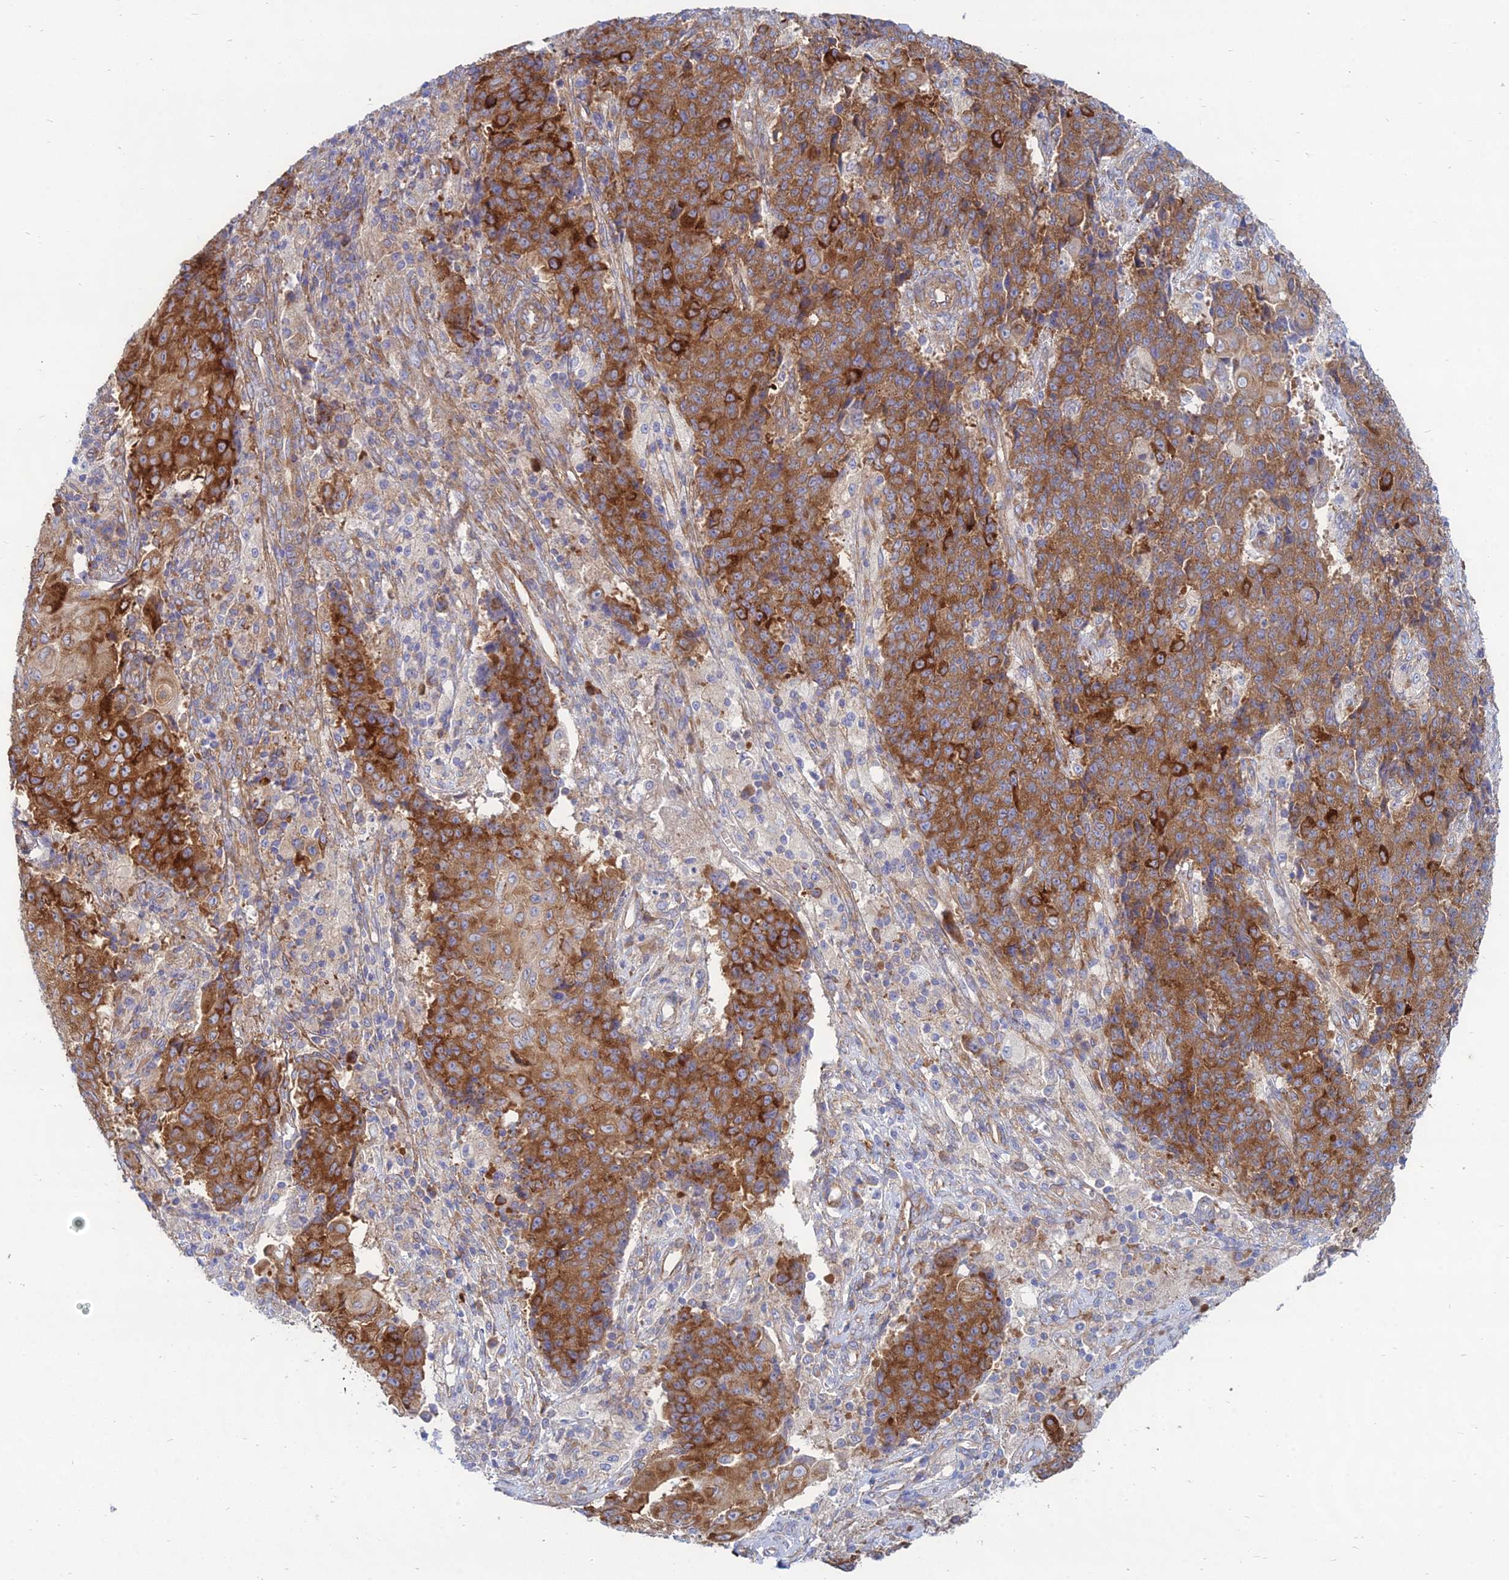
{"staining": {"intensity": "strong", "quantity": ">75%", "location": "cytoplasmic/membranous"}, "tissue": "ovarian cancer", "cell_type": "Tumor cells", "image_type": "cancer", "snomed": [{"axis": "morphology", "description": "Carcinoma, endometroid"}, {"axis": "topography", "description": "Ovary"}], "caption": "Ovarian cancer (endometroid carcinoma) stained with a brown dye exhibits strong cytoplasmic/membranous positive staining in approximately >75% of tumor cells.", "gene": "TXLNA", "patient": {"sex": "female", "age": 42}}